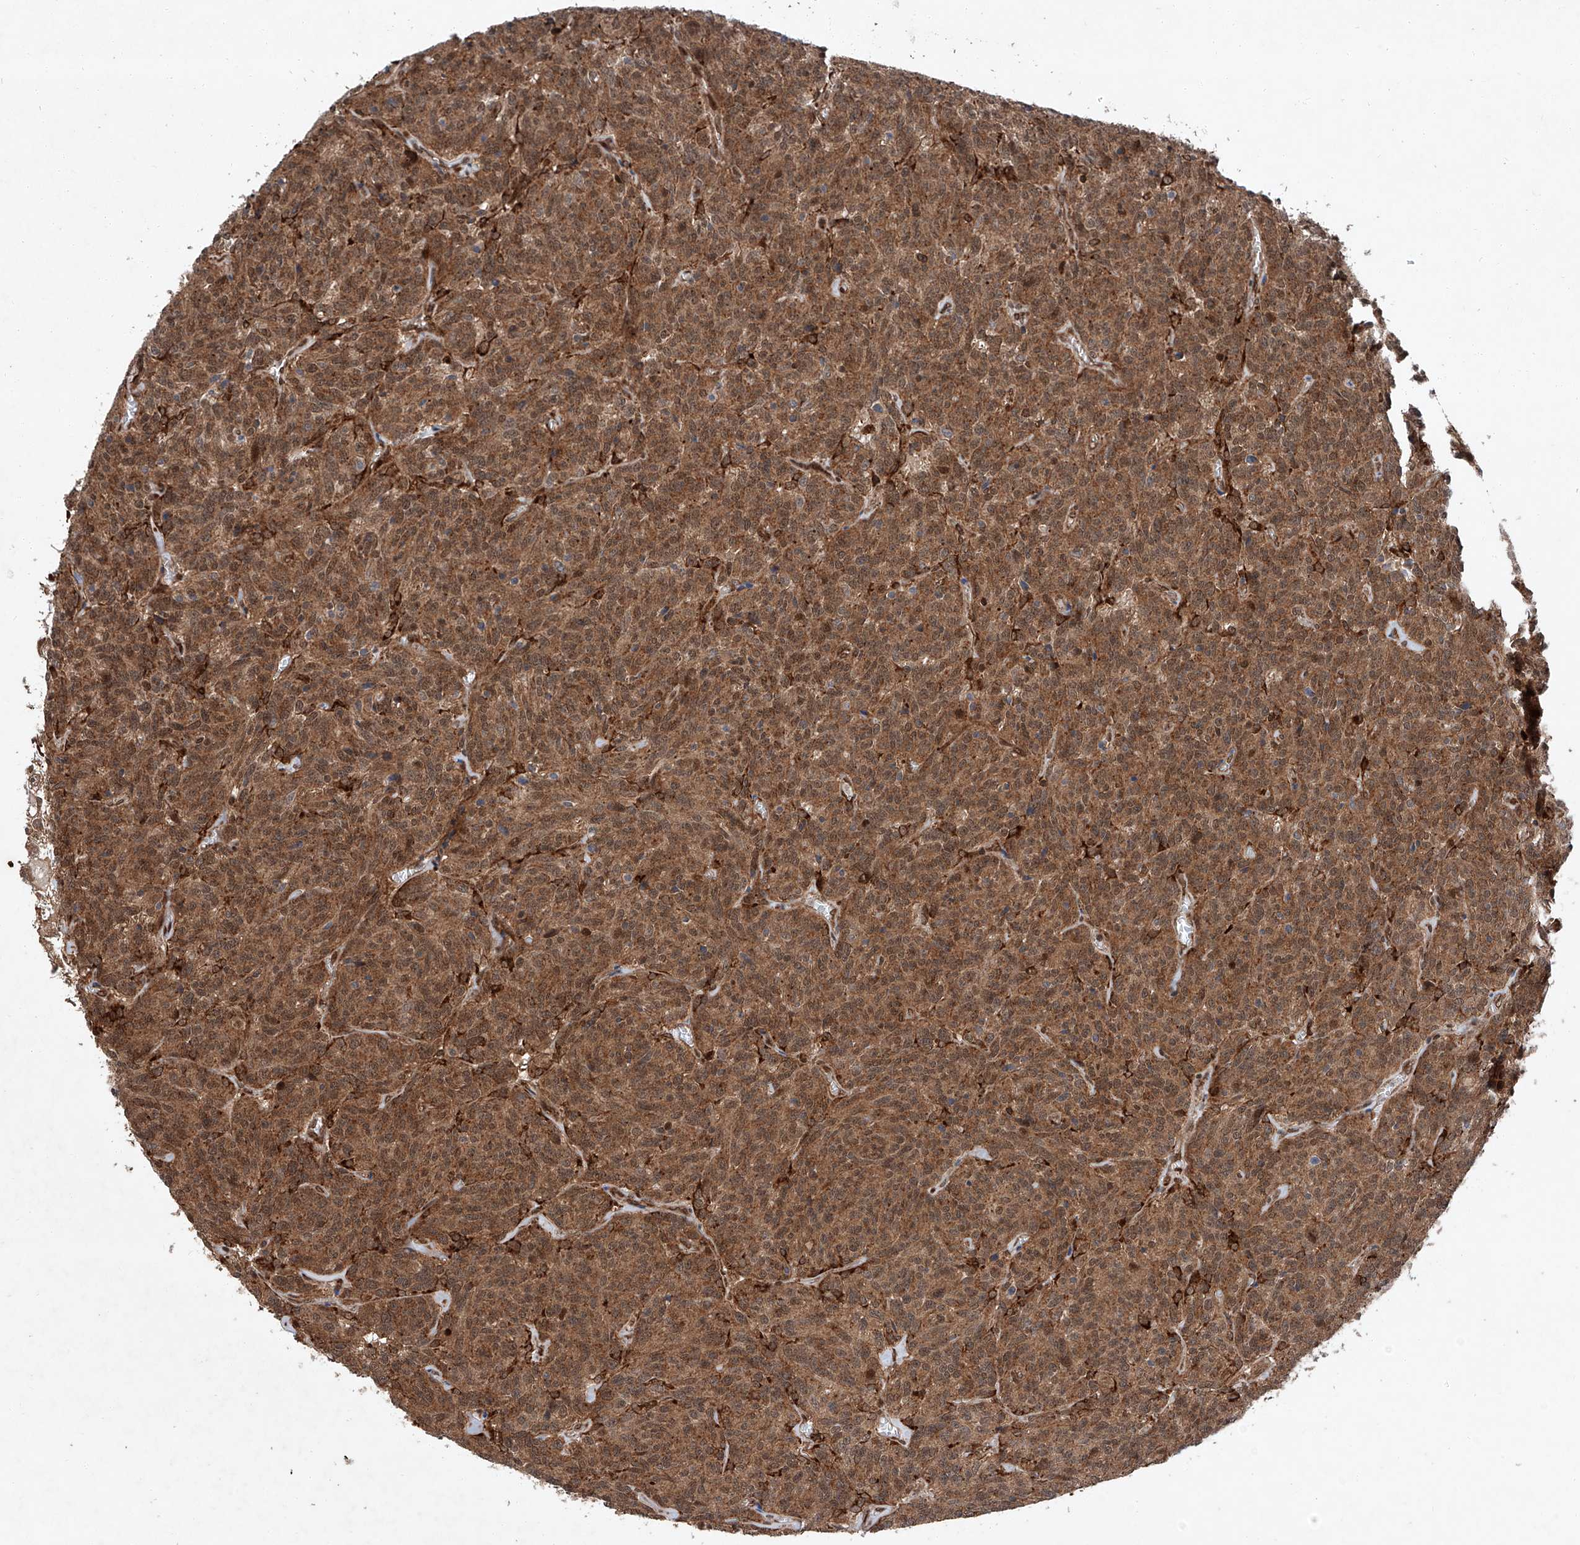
{"staining": {"intensity": "moderate", "quantity": ">75%", "location": "cytoplasmic/membranous"}, "tissue": "carcinoid", "cell_type": "Tumor cells", "image_type": "cancer", "snomed": [{"axis": "morphology", "description": "Carcinoid, malignant, NOS"}, {"axis": "topography", "description": "Lung"}], "caption": "The image displays immunohistochemical staining of carcinoid. There is moderate cytoplasmic/membranous staining is seen in approximately >75% of tumor cells.", "gene": "ZFP28", "patient": {"sex": "female", "age": 46}}